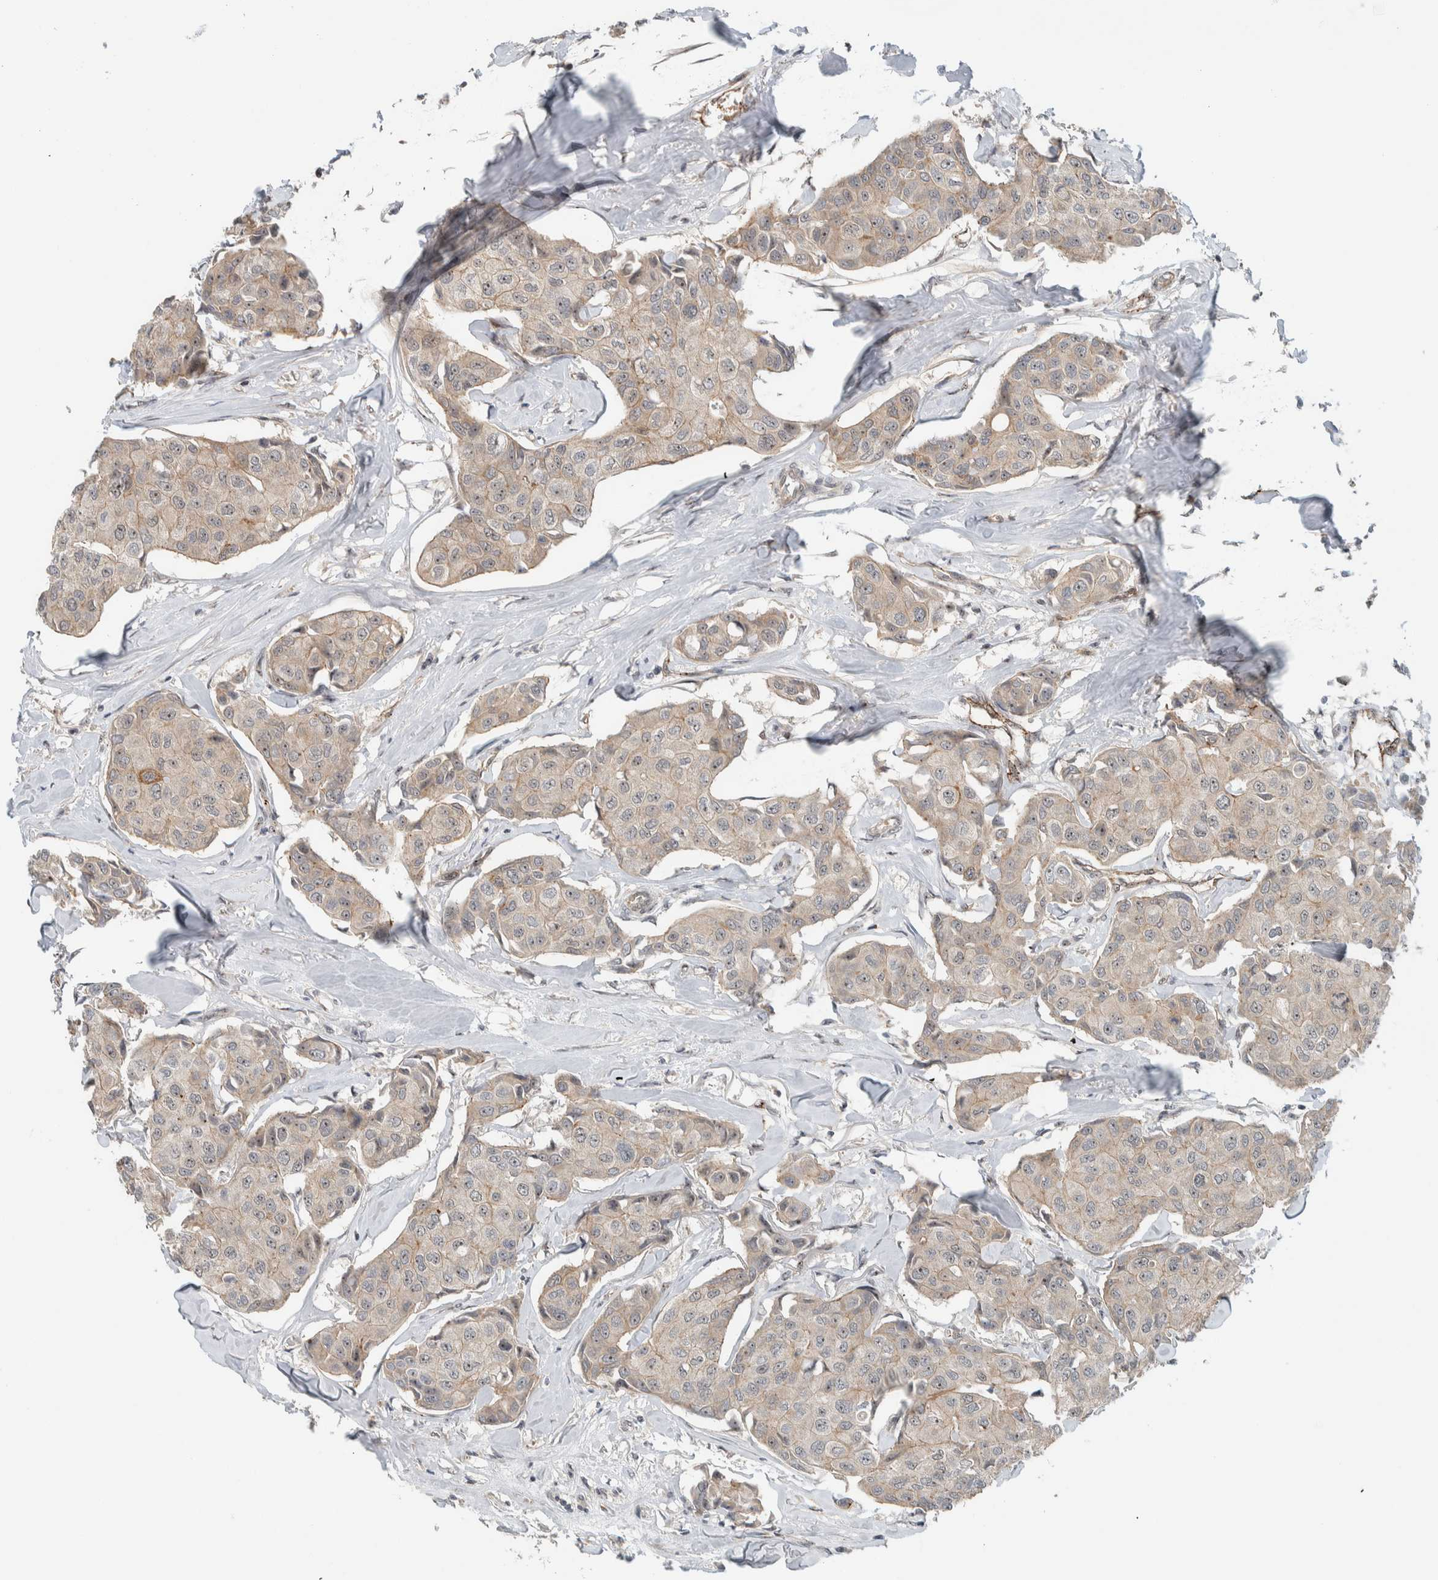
{"staining": {"intensity": "weak", "quantity": "25%-75%", "location": "cytoplasmic/membranous,nuclear"}, "tissue": "breast cancer", "cell_type": "Tumor cells", "image_type": "cancer", "snomed": [{"axis": "morphology", "description": "Duct carcinoma"}, {"axis": "topography", "description": "Breast"}], "caption": "This is a photomicrograph of immunohistochemistry (IHC) staining of infiltrating ductal carcinoma (breast), which shows weak positivity in the cytoplasmic/membranous and nuclear of tumor cells.", "gene": "ZFP91", "patient": {"sex": "female", "age": 80}}